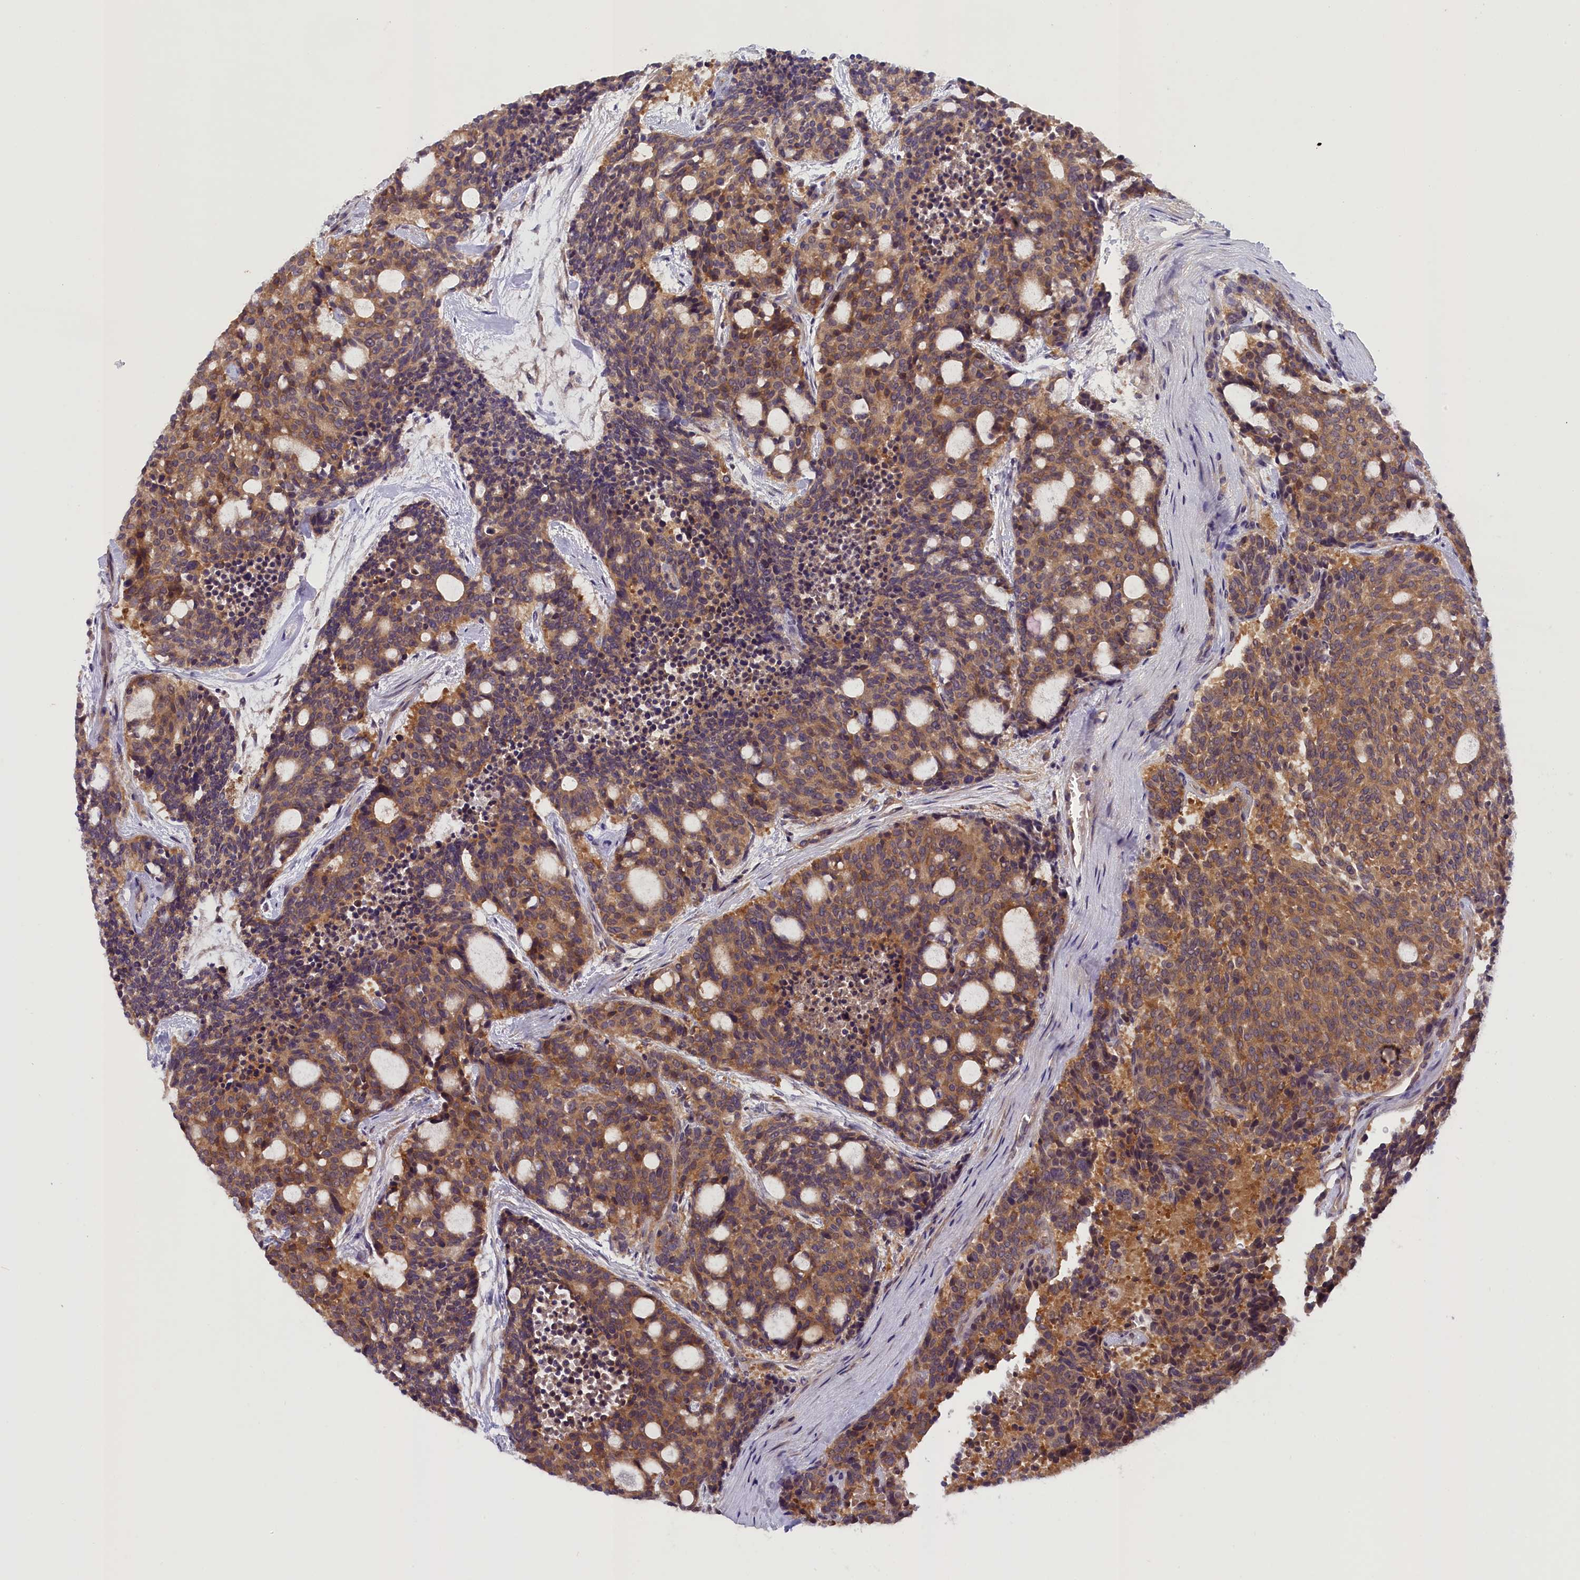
{"staining": {"intensity": "moderate", "quantity": ">75%", "location": "cytoplasmic/membranous"}, "tissue": "carcinoid", "cell_type": "Tumor cells", "image_type": "cancer", "snomed": [{"axis": "morphology", "description": "Carcinoid, malignant, NOS"}, {"axis": "topography", "description": "Pancreas"}], "caption": "The image exhibits immunohistochemical staining of carcinoid. There is moderate cytoplasmic/membranous expression is seen in about >75% of tumor cells.", "gene": "CCDC9B", "patient": {"sex": "female", "age": 54}}